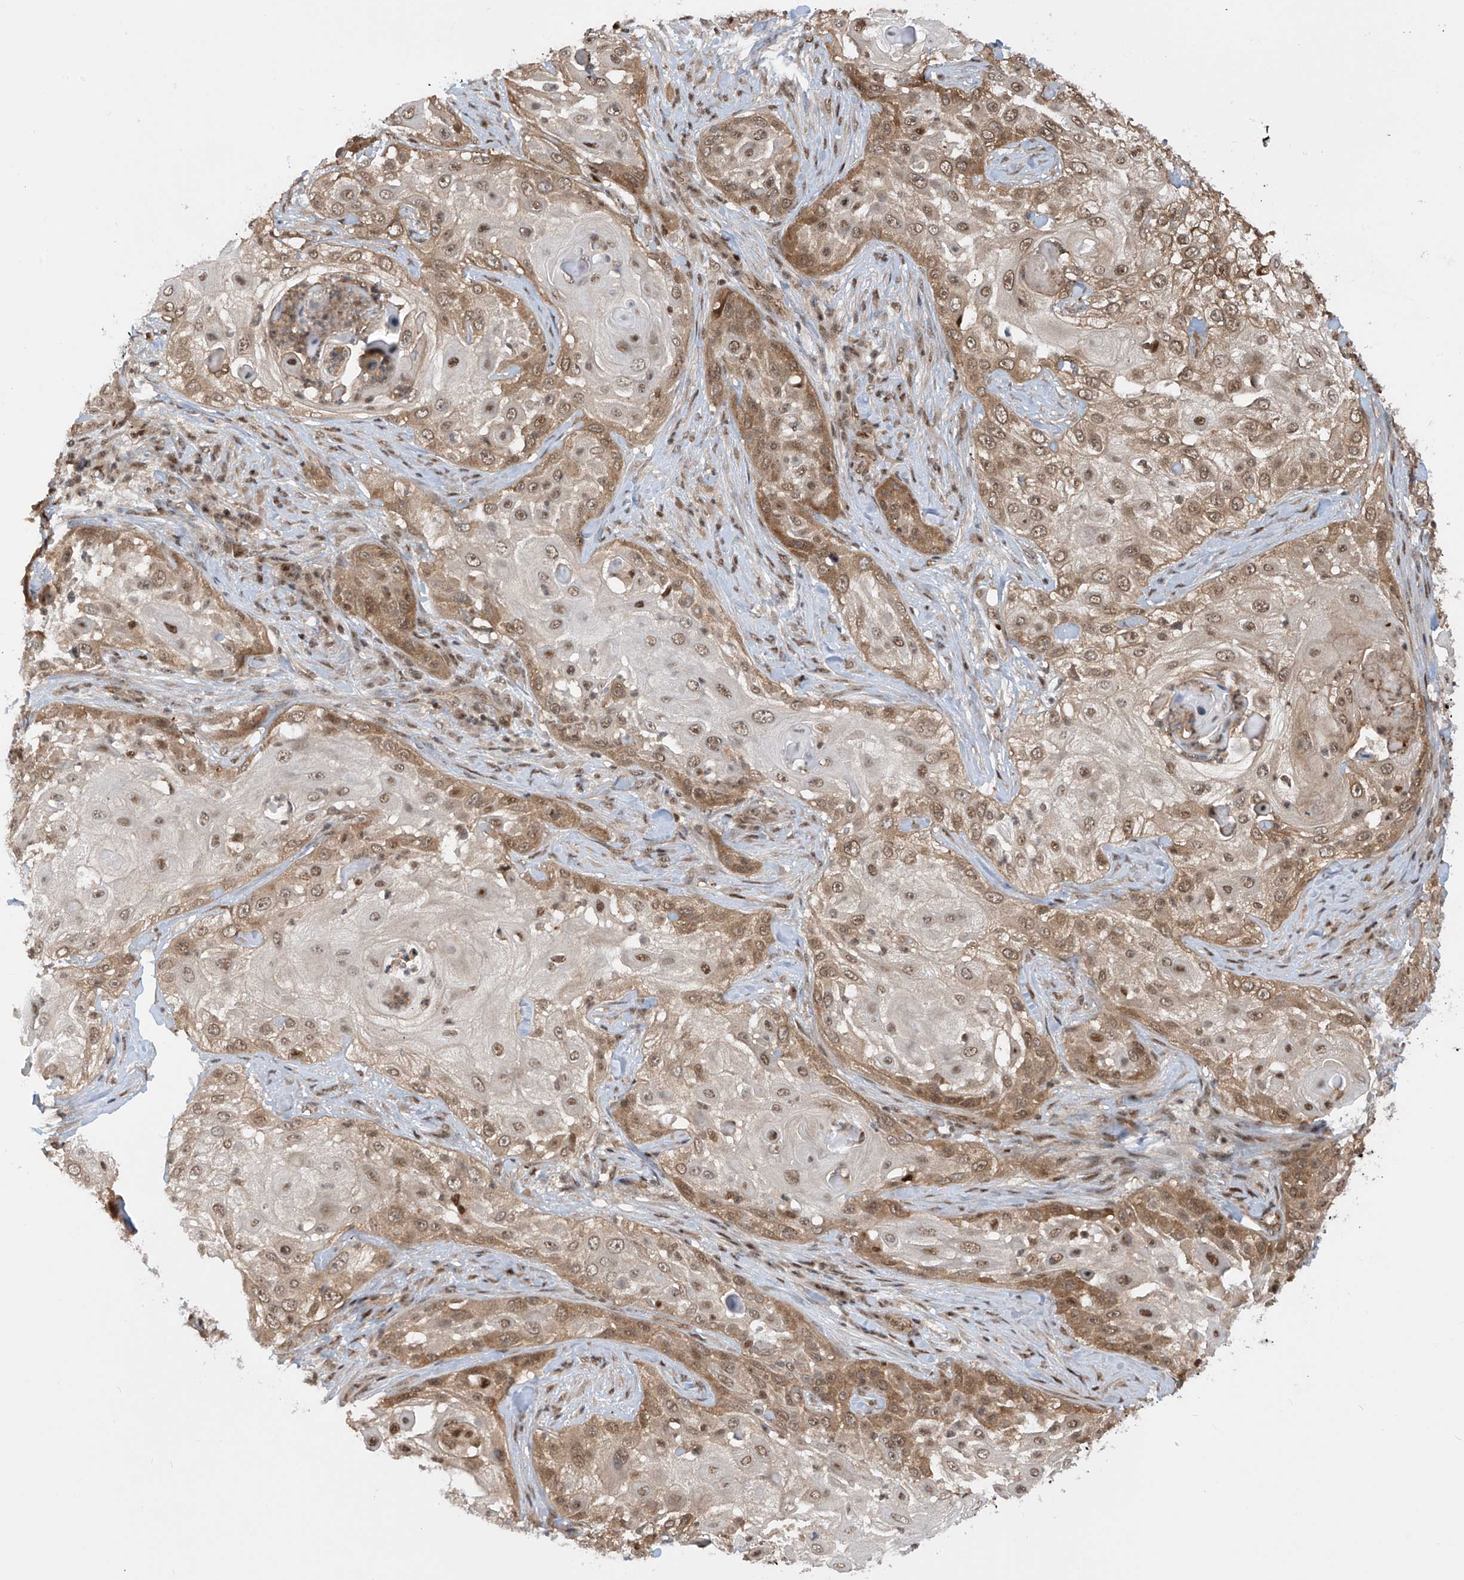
{"staining": {"intensity": "moderate", "quantity": ">75%", "location": "cytoplasmic/membranous,nuclear"}, "tissue": "skin cancer", "cell_type": "Tumor cells", "image_type": "cancer", "snomed": [{"axis": "morphology", "description": "Squamous cell carcinoma, NOS"}, {"axis": "topography", "description": "Skin"}], "caption": "Immunohistochemical staining of skin squamous cell carcinoma exhibits medium levels of moderate cytoplasmic/membranous and nuclear protein positivity in about >75% of tumor cells. The protein of interest is shown in brown color, while the nuclei are stained blue.", "gene": "LAGE3", "patient": {"sex": "female", "age": 44}}